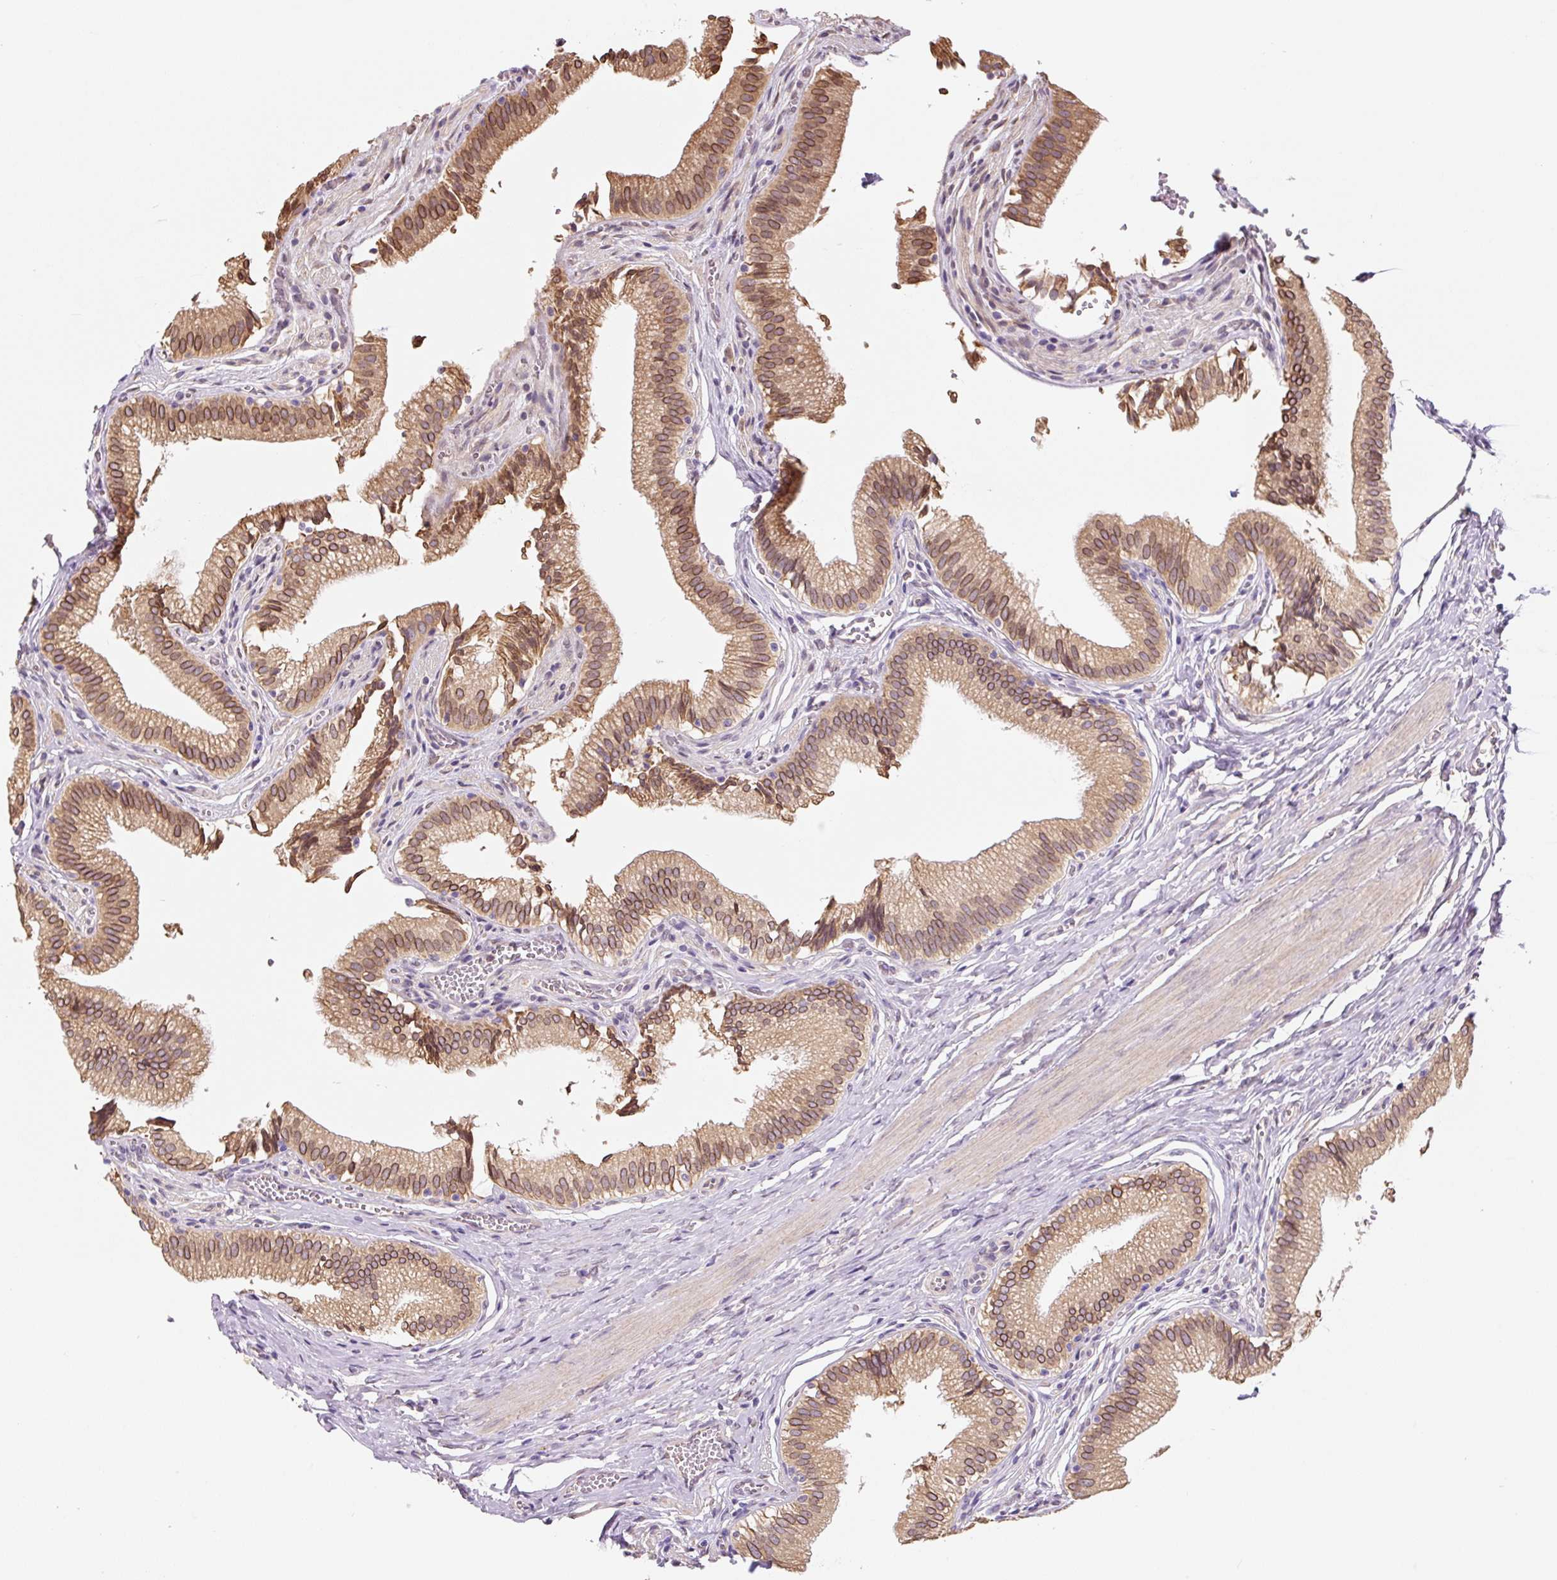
{"staining": {"intensity": "moderate", "quantity": ">75%", "location": "cytoplasmic/membranous,nuclear"}, "tissue": "gallbladder", "cell_type": "Glandular cells", "image_type": "normal", "snomed": [{"axis": "morphology", "description": "Normal tissue, NOS"}, {"axis": "topography", "description": "Gallbladder"}, {"axis": "topography", "description": "Peripheral nerve tissue"}], "caption": "Immunohistochemistry (DAB) staining of unremarkable gallbladder exhibits moderate cytoplasmic/membranous,nuclear protein staining in approximately >75% of glandular cells.", "gene": "ASRGL1", "patient": {"sex": "male", "age": 17}}